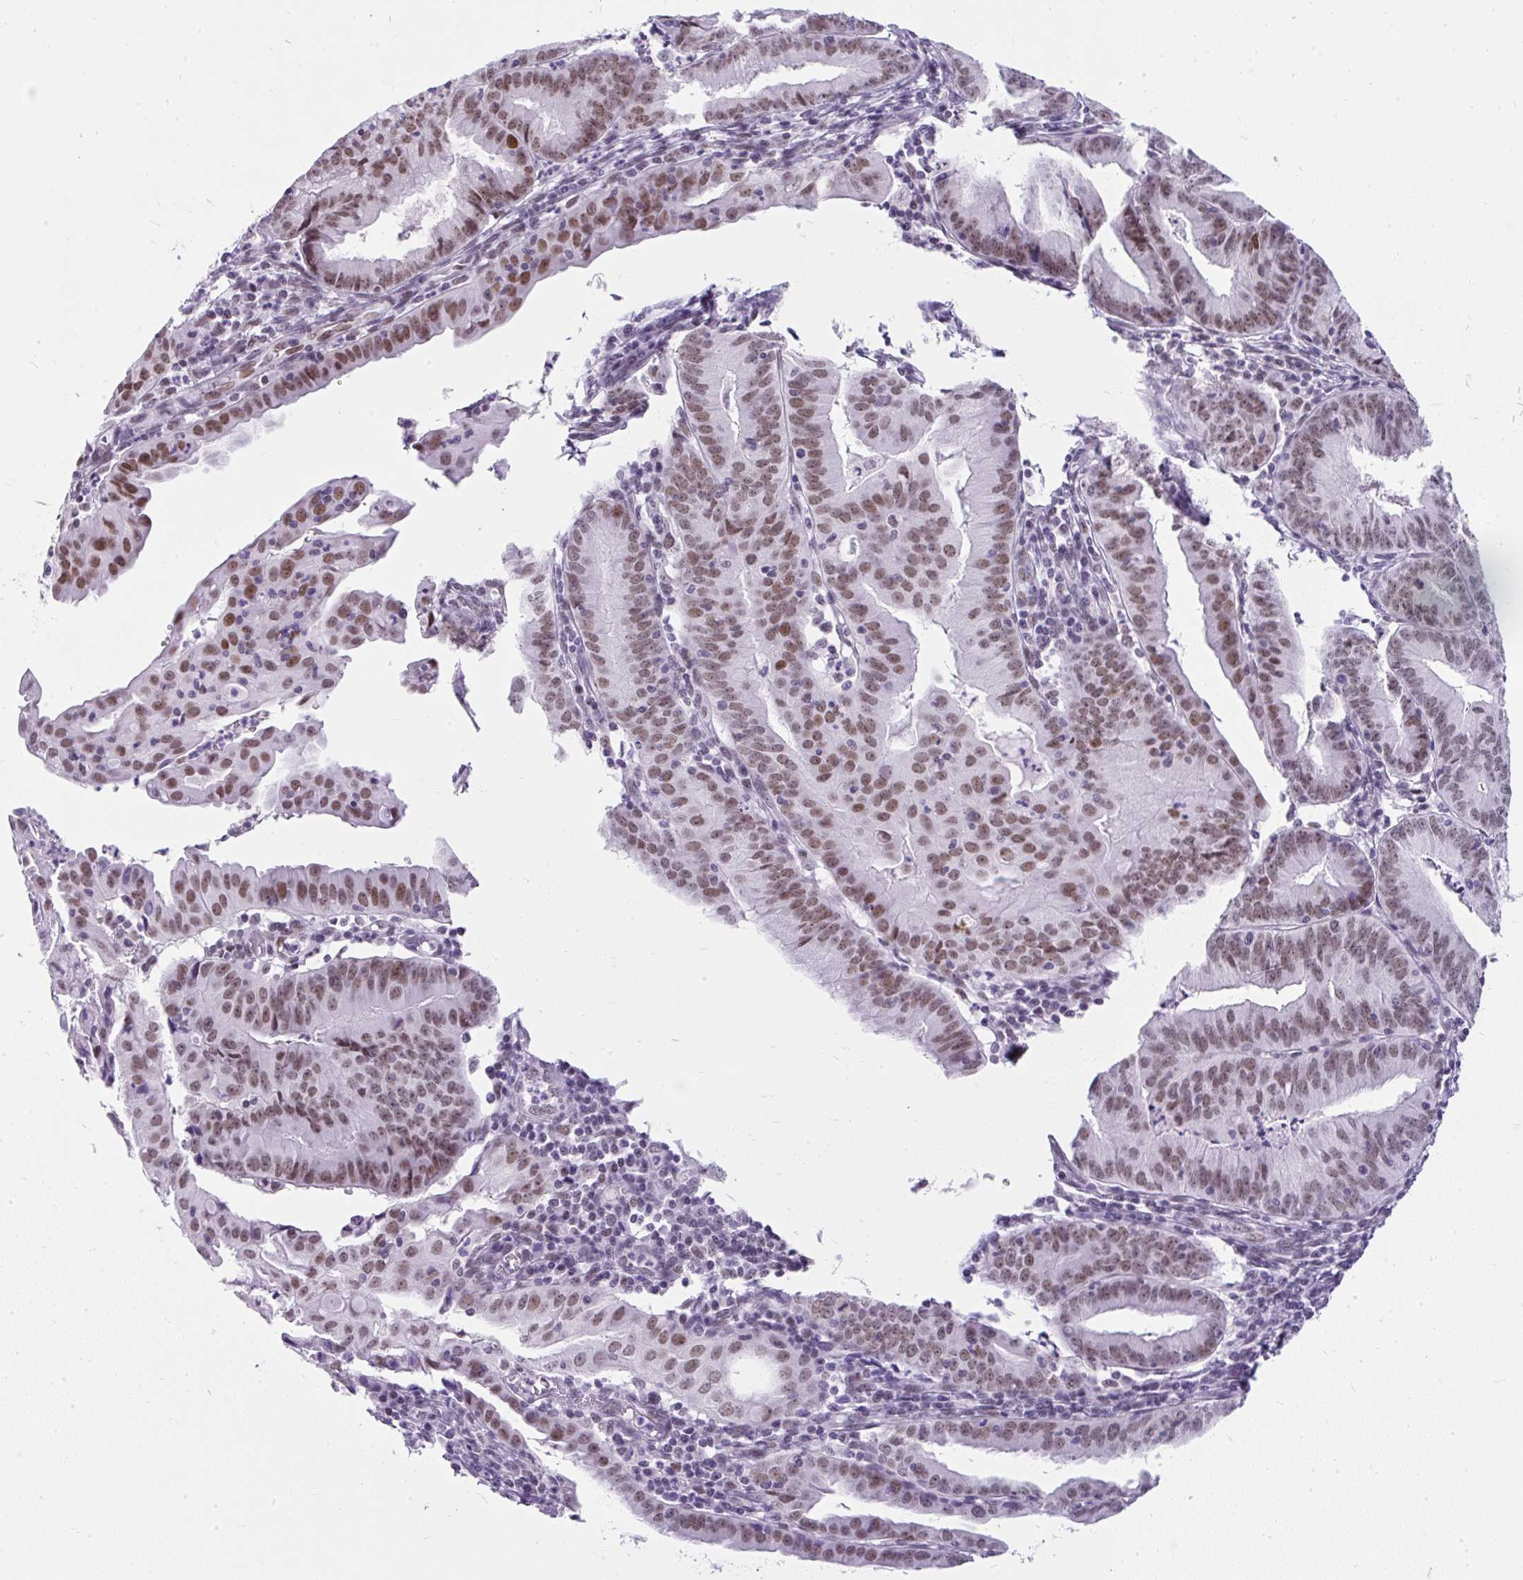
{"staining": {"intensity": "moderate", "quantity": ">75%", "location": "nuclear"}, "tissue": "endometrial cancer", "cell_type": "Tumor cells", "image_type": "cancer", "snomed": [{"axis": "morphology", "description": "Adenocarcinoma, NOS"}, {"axis": "topography", "description": "Endometrium"}], "caption": "Immunohistochemical staining of human endometrial adenocarcinoma demonstrates medium levels of moderate nuclear staining in approximately >75% of tumor cells.", "gene": "PLCXD2", "patient": {"sex": "female", "age": 60}}